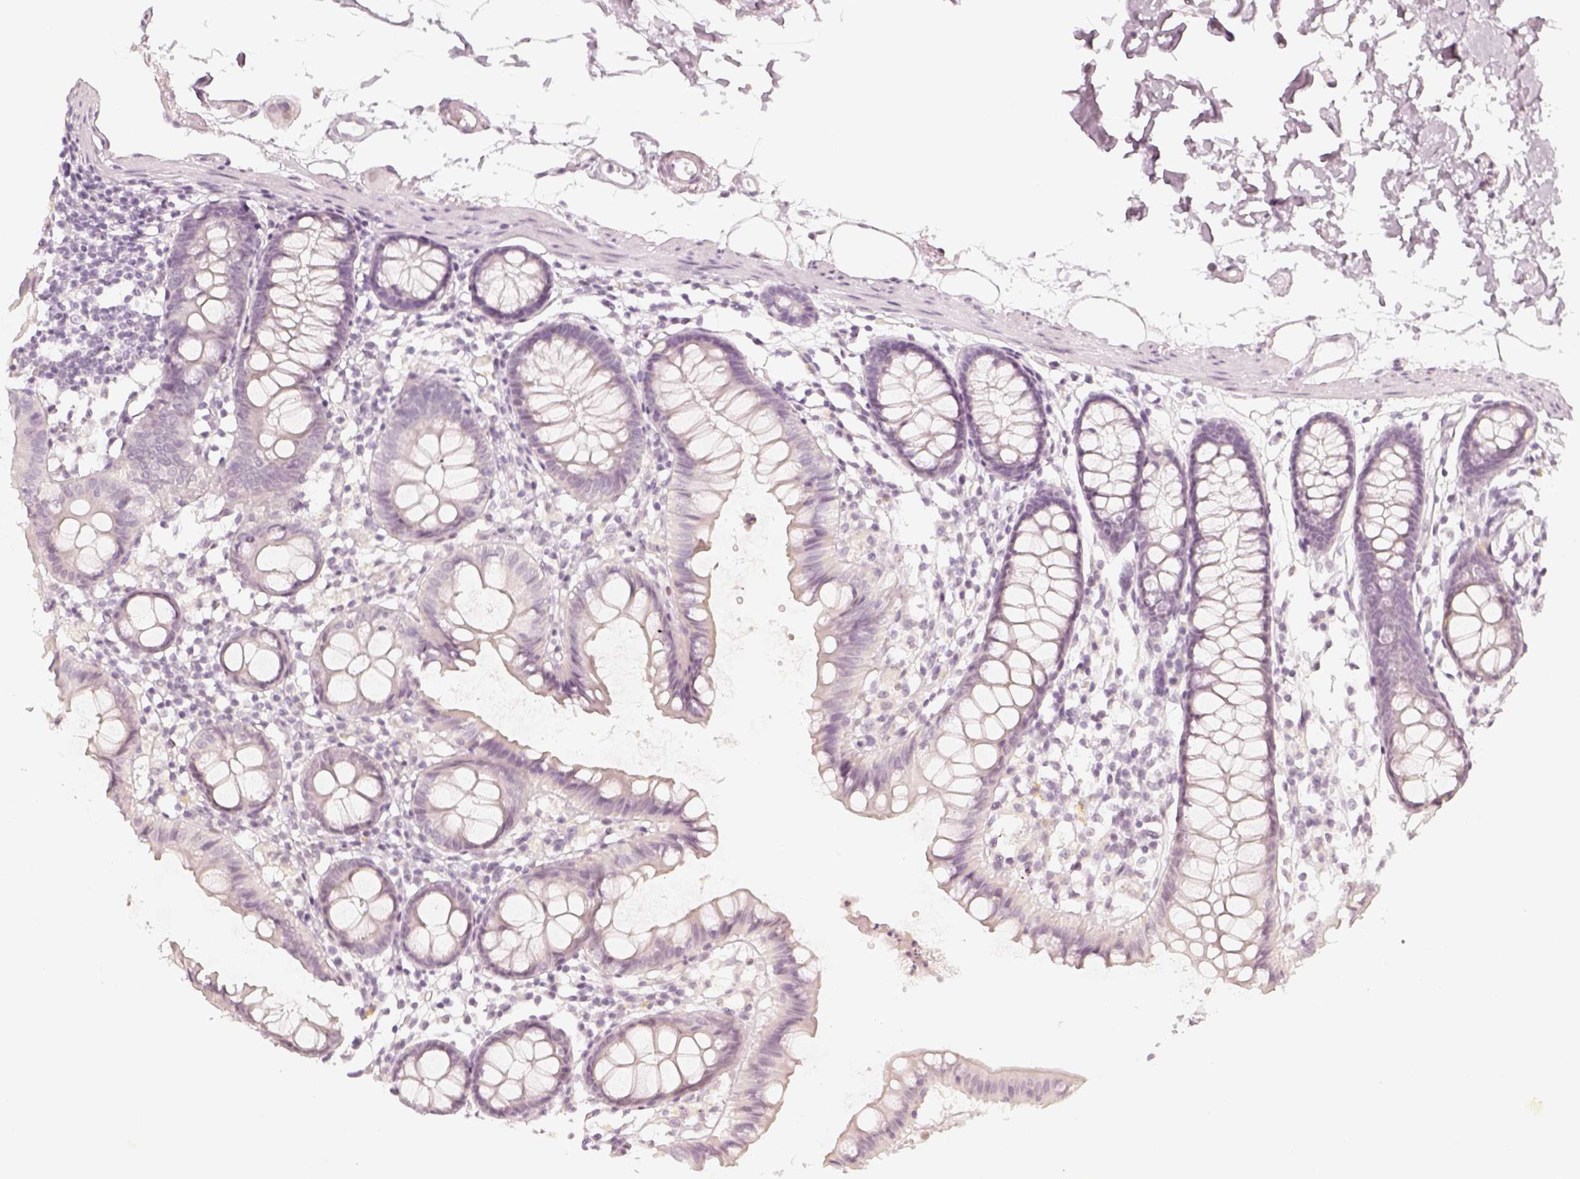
{"staining": {"intensity": "negative", "quantity": "none", "location": "none"}, "tissue": "colon", "cell_type": "Endothelial cells", "image_type": "normal", "snomed": [{"axis": "morphology", "description": "Normal tissue, NOS"}, {"axis": "topography", "description": "Colon"}], "caption": "Colon stained for a protein using immunohistochemistry shows no expression endothelial cells.", "gene": "KRTAP2", "patient": {"sex": "female", "age": 84}}